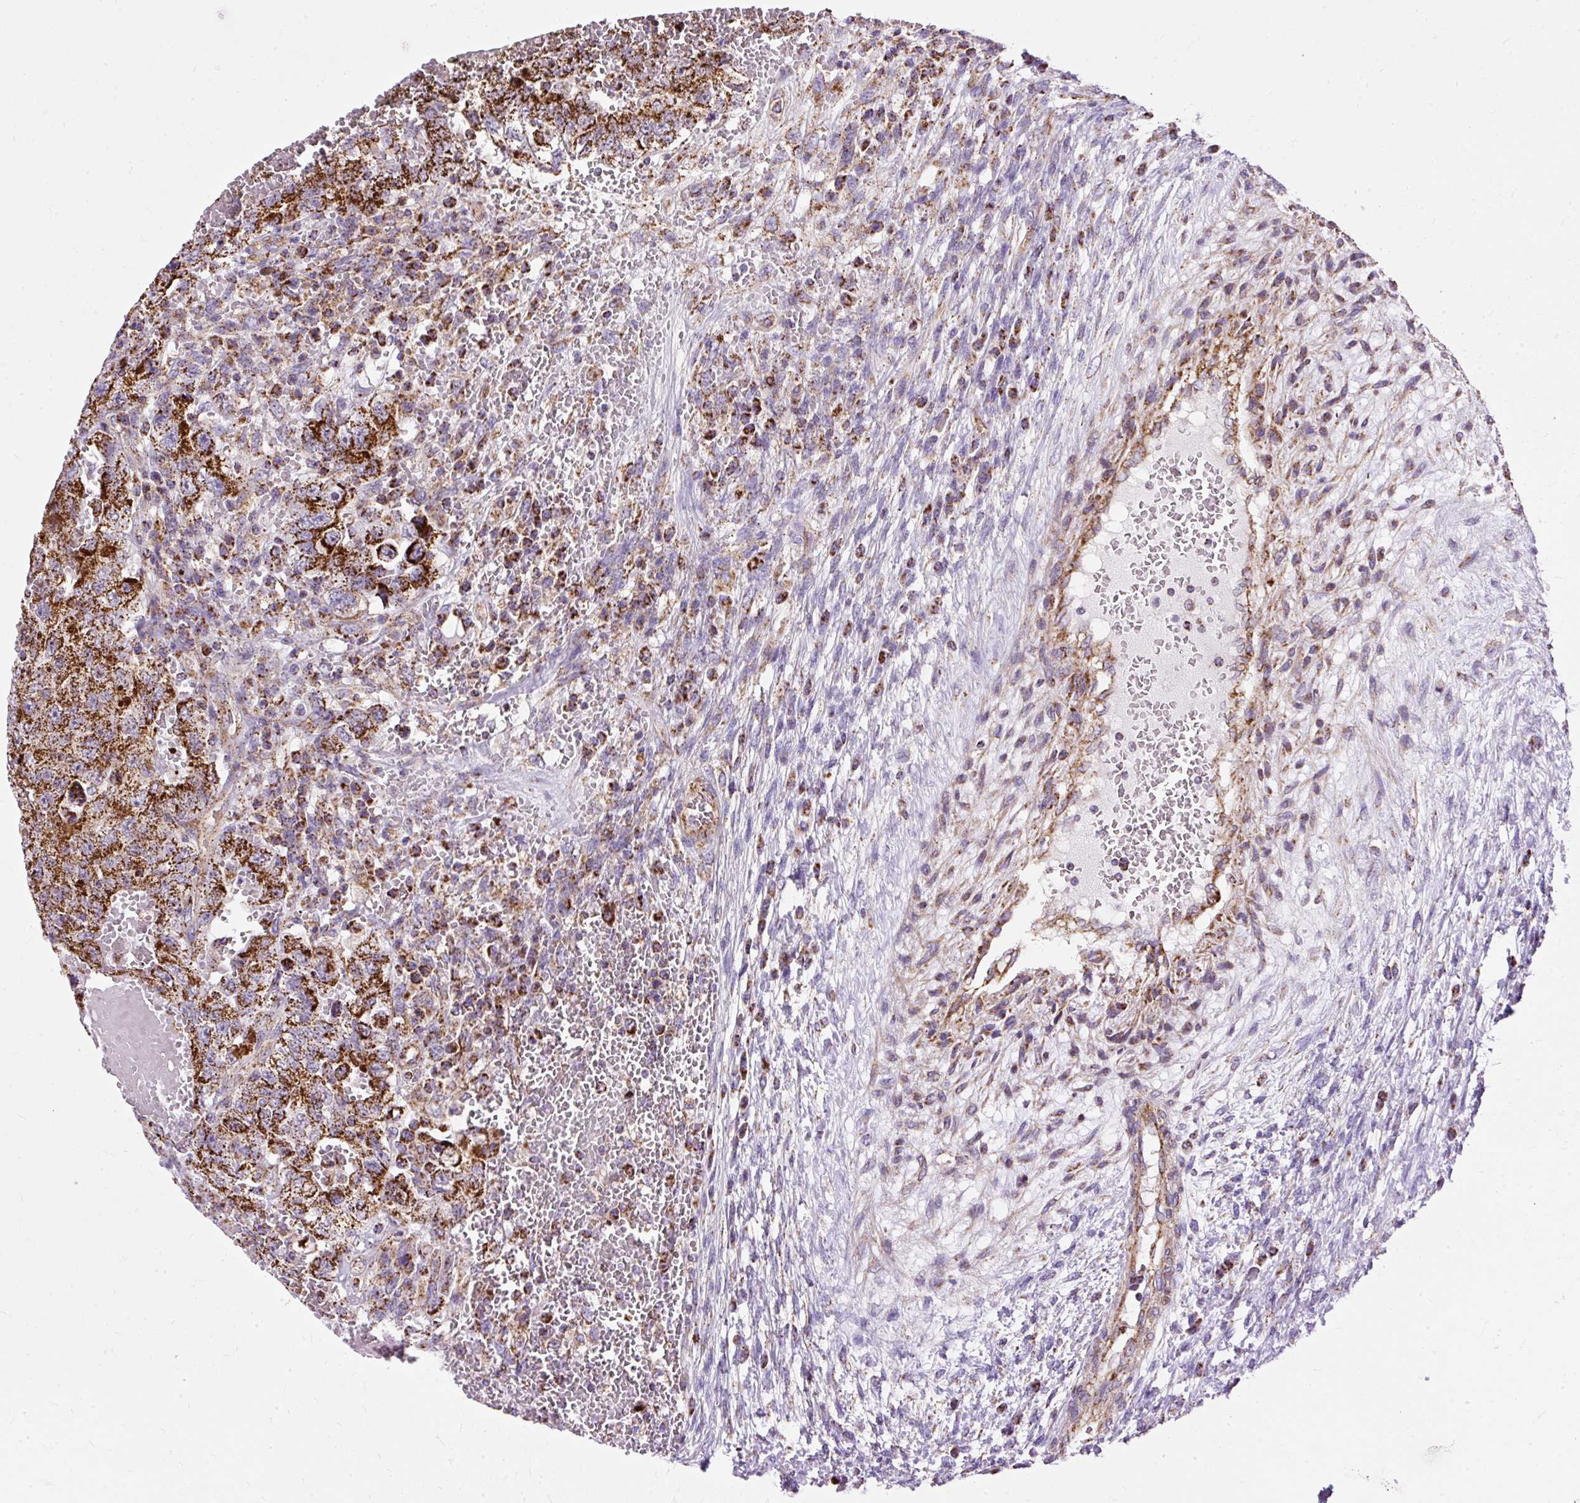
{"staining": {"intensity": "strong", "quantity": ">75%", "location": "cytoplasmic/membranous"}, "tissue": "testis cancer", "cell_type": "Tumor cells", "image_type": "cancer", "snomed": [{"axis": "morphology", "description": "Carcinoma, Embryonal, NOS"}, {"axis": "topography", "description": "Testis"}], "caption": "A high-resolution image shows IHC staining of testis cancer, which reveals strong cytoplasmic/membranous expression in approximately >75% of tumor cells.", "gene": "CEP290", "patient": {"sex": "male", "age": 26}}